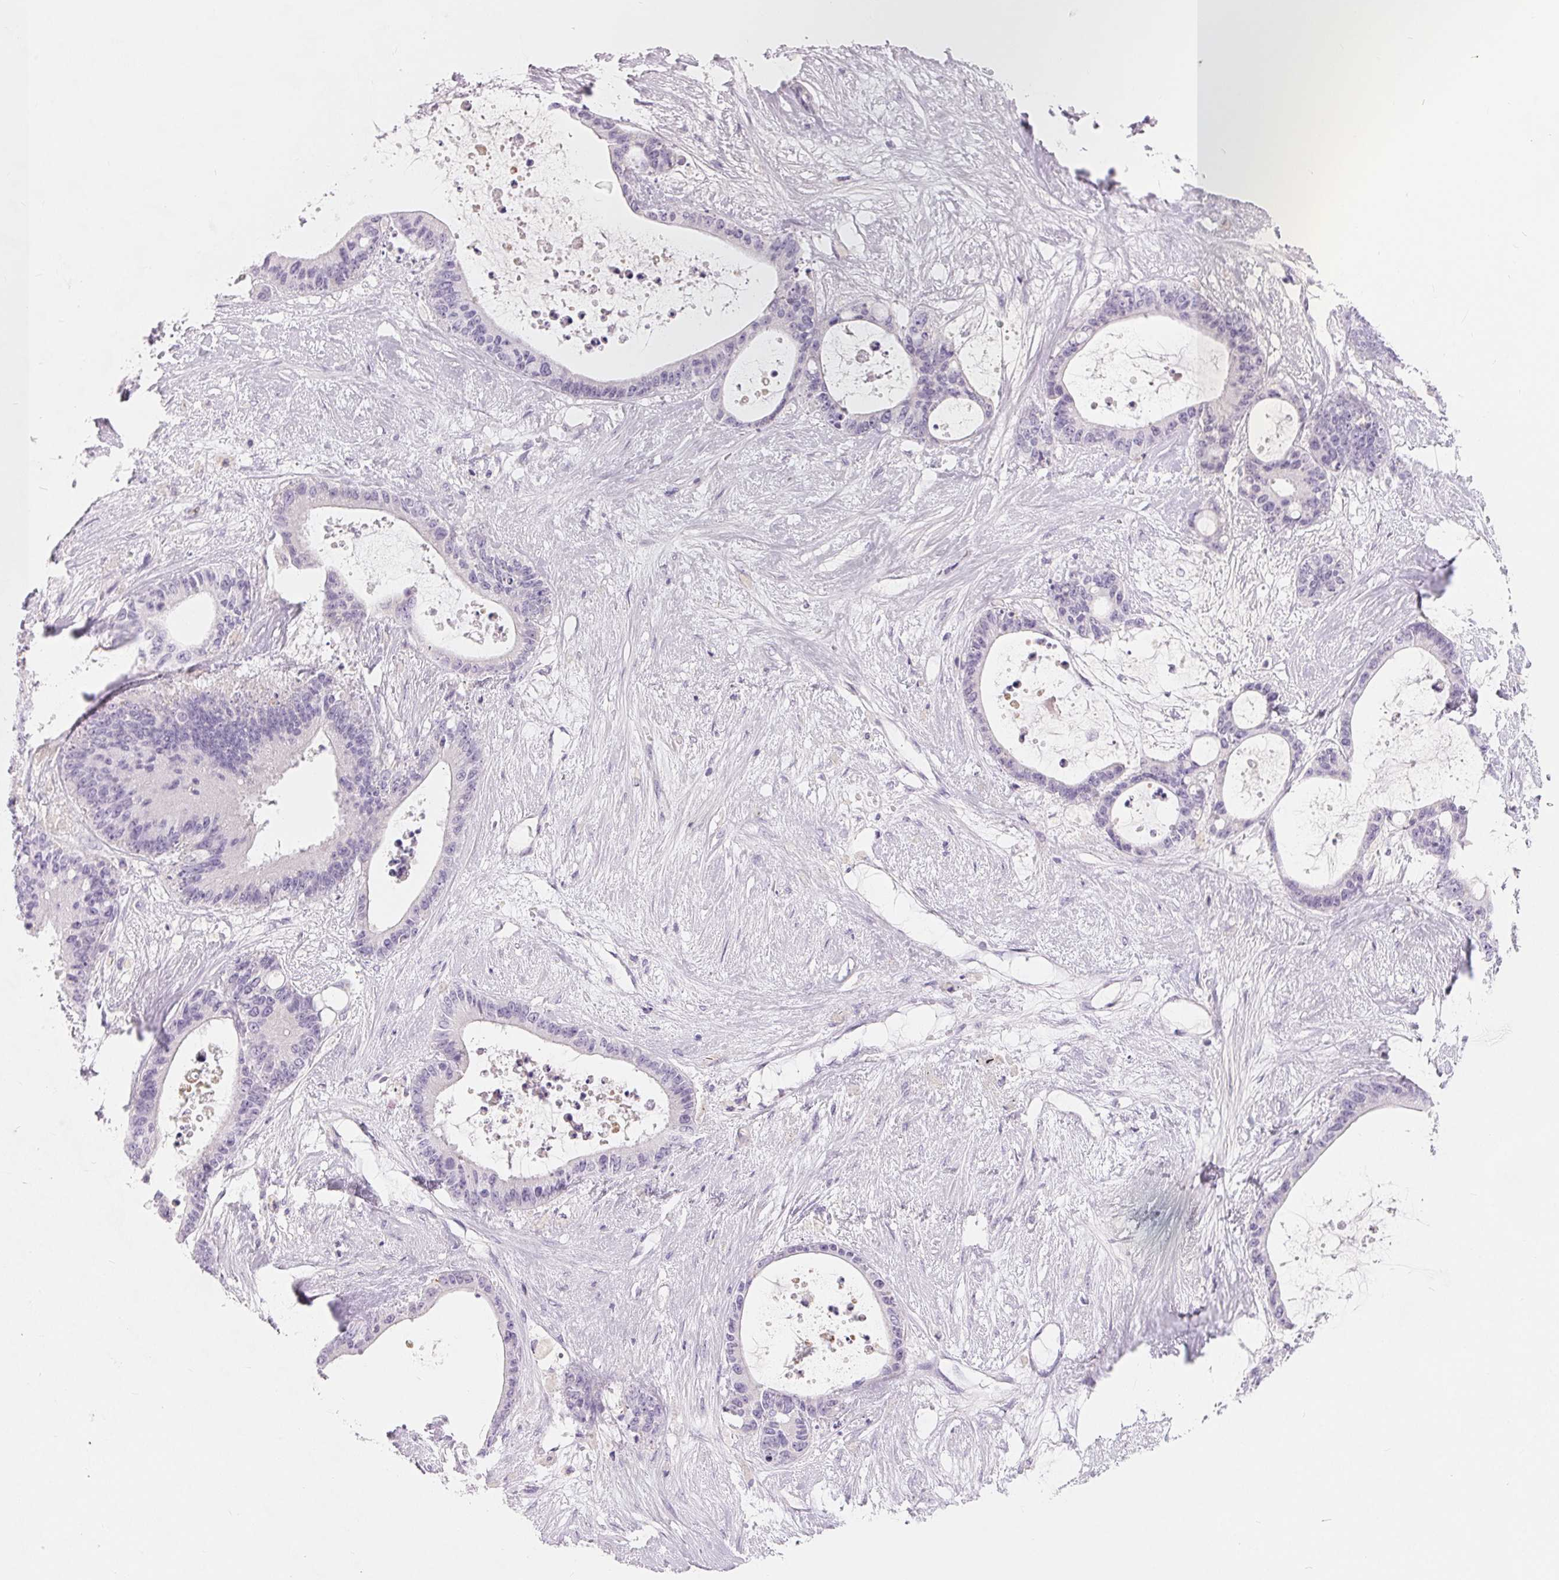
{"staining": {"intensity": "negative", "quantity": "none", "location": "none"}, "tissue": "liver cancer", "cell_type": "Tumor cells", "image_type": "cancer", "snomed": [{"axis": "morphology", "description": "Normal tissue, NOS"}, {"axis": "morphology", "description": "Cholangiocarcinoma"}, {"axis": "topography", "description": "Liver"}, {"axis": "topography", "description": "Peripheral nerve tissue"}], "caption": "A micrograph of human liver cancer is negative for staining in tumor cells.", "gene": "SPACA5B", "patient": {"sex": "female", "age": 73}}